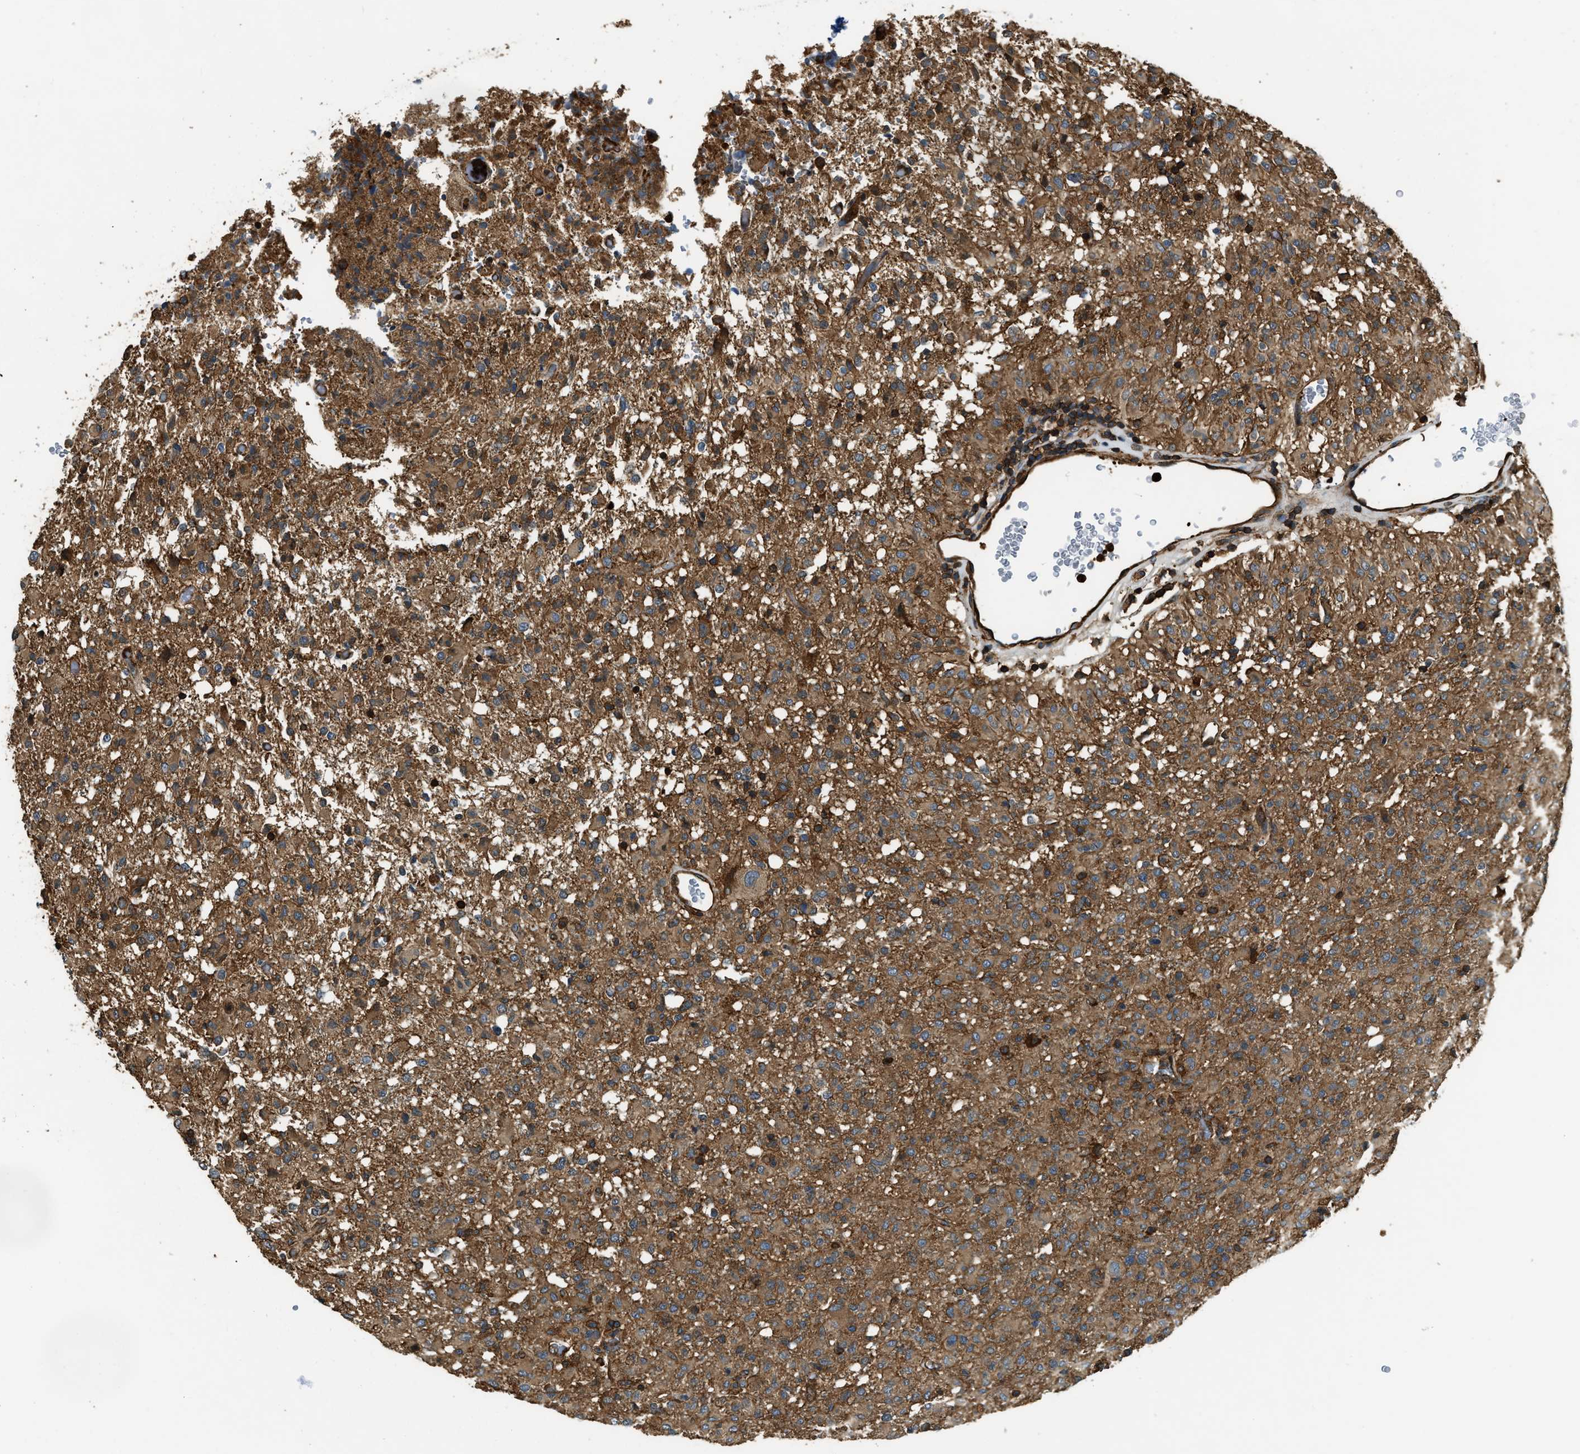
{"staining": {"intensity": "moderate", "quantity": ">75%", "location": "cytoplasmic/membranous"}, "tissue": "glioma", "cell_type": "Tumor cells", "image_type": "cancer", "snomed": [{"axis": "morphology", "description": "Glioma, malignant, High grade"}, {"axis": "topography", "description": "Brain"}], "caption": "About >75% of tumor cells in glioma exhibit moderate cytoplasmic/membranous protein expression as visualized by brown immunohistochemical staining.", "gene": "YARS1", "patient": {"sex": "female", "age": 57}}